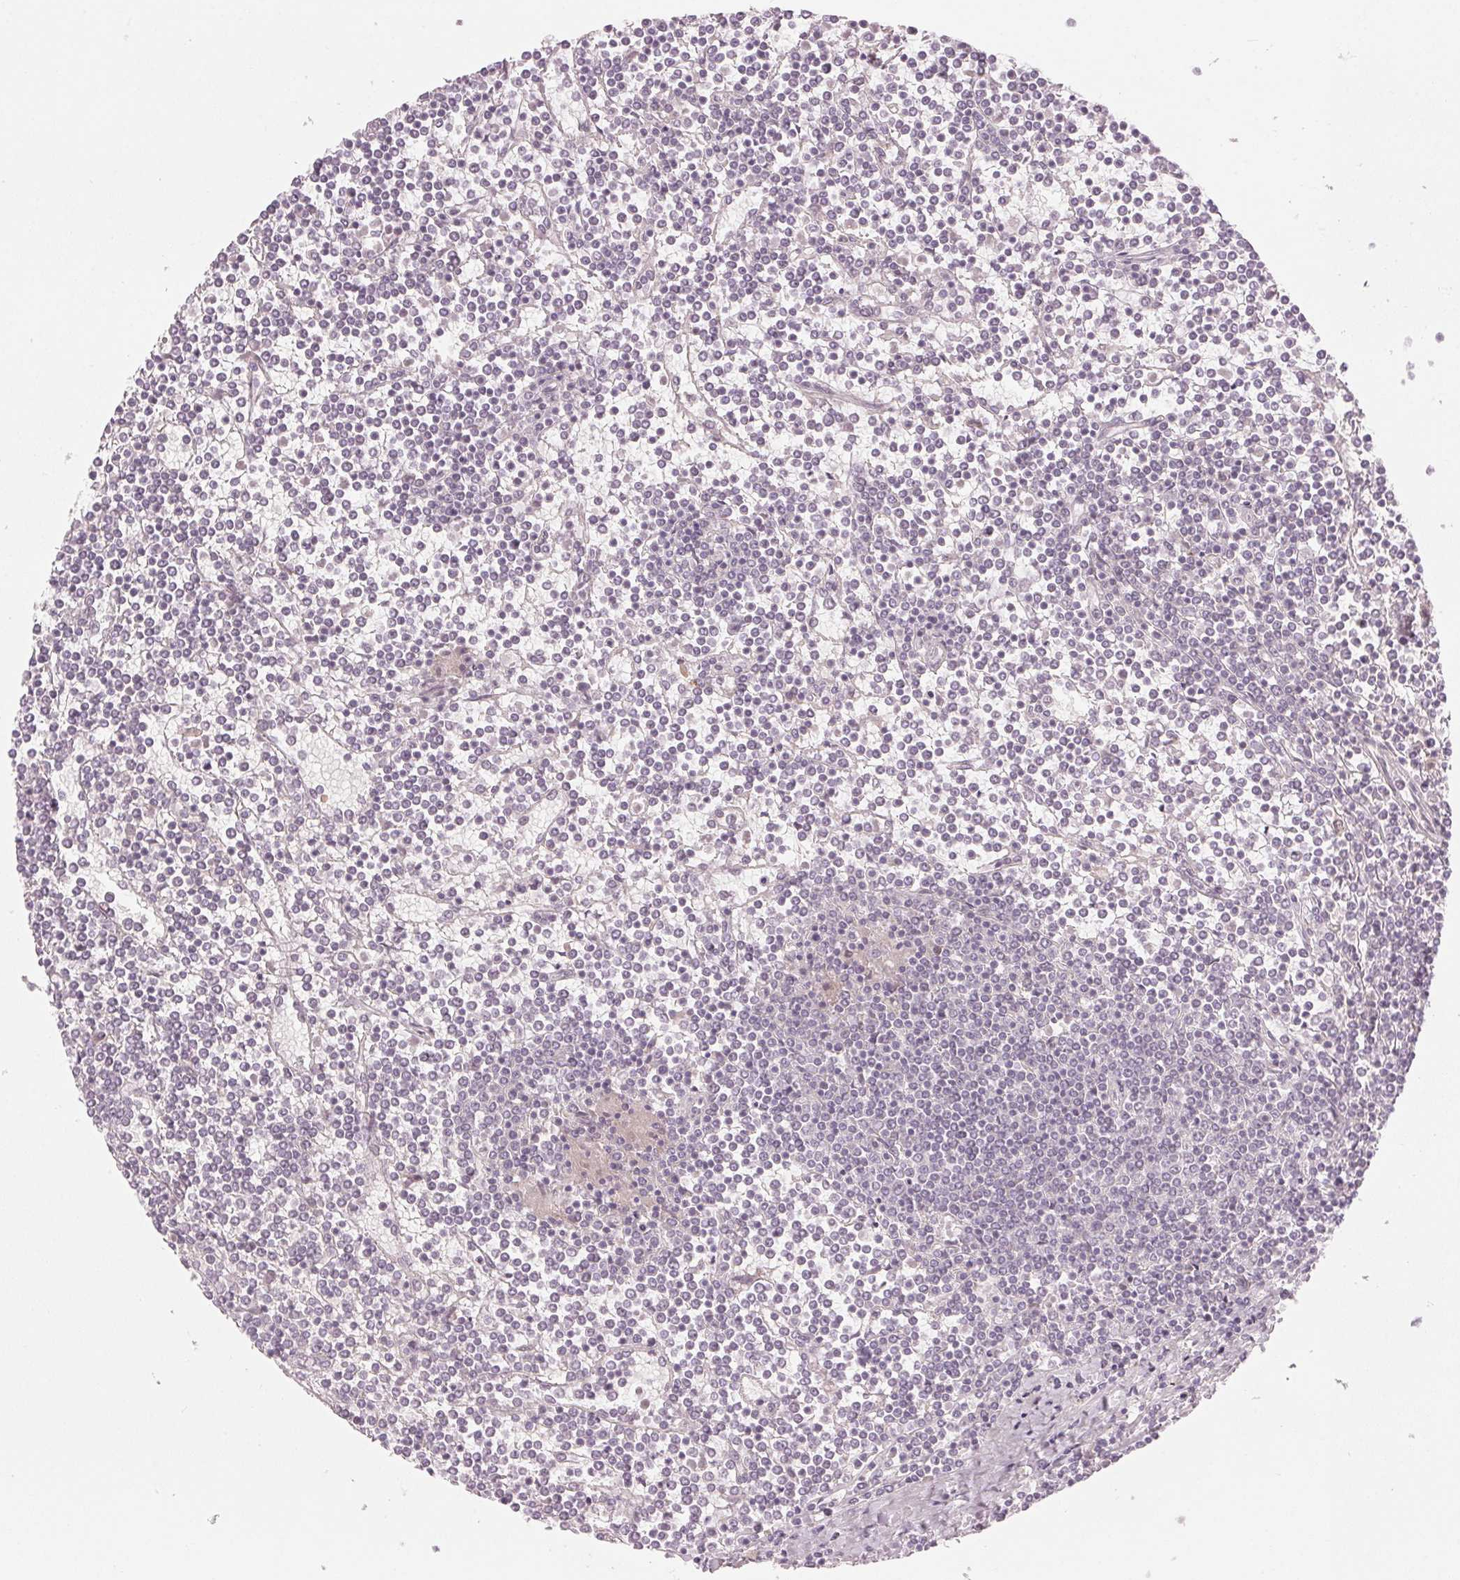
{"staining": {"intensity": "negative", "quantity": "none", "location": "none"}, "tissue": "lymphoma", "cell_type": "Tumor cells", "image_type": "cancer", "snomed": [{"axis": "morphology", "description": "Malignant lymphoma, non-Hodgkin's type, Low grade"}, {"axis": "topography", "description": "Spleen"}], "caption": "Immunohistochemical staining of human low-grade malignant lymphoma, non-Hodgkin's type reveals no significant expression in tumor cells.", "gene": "TMED6", "patient": {"sex": "female", "age": 19}}